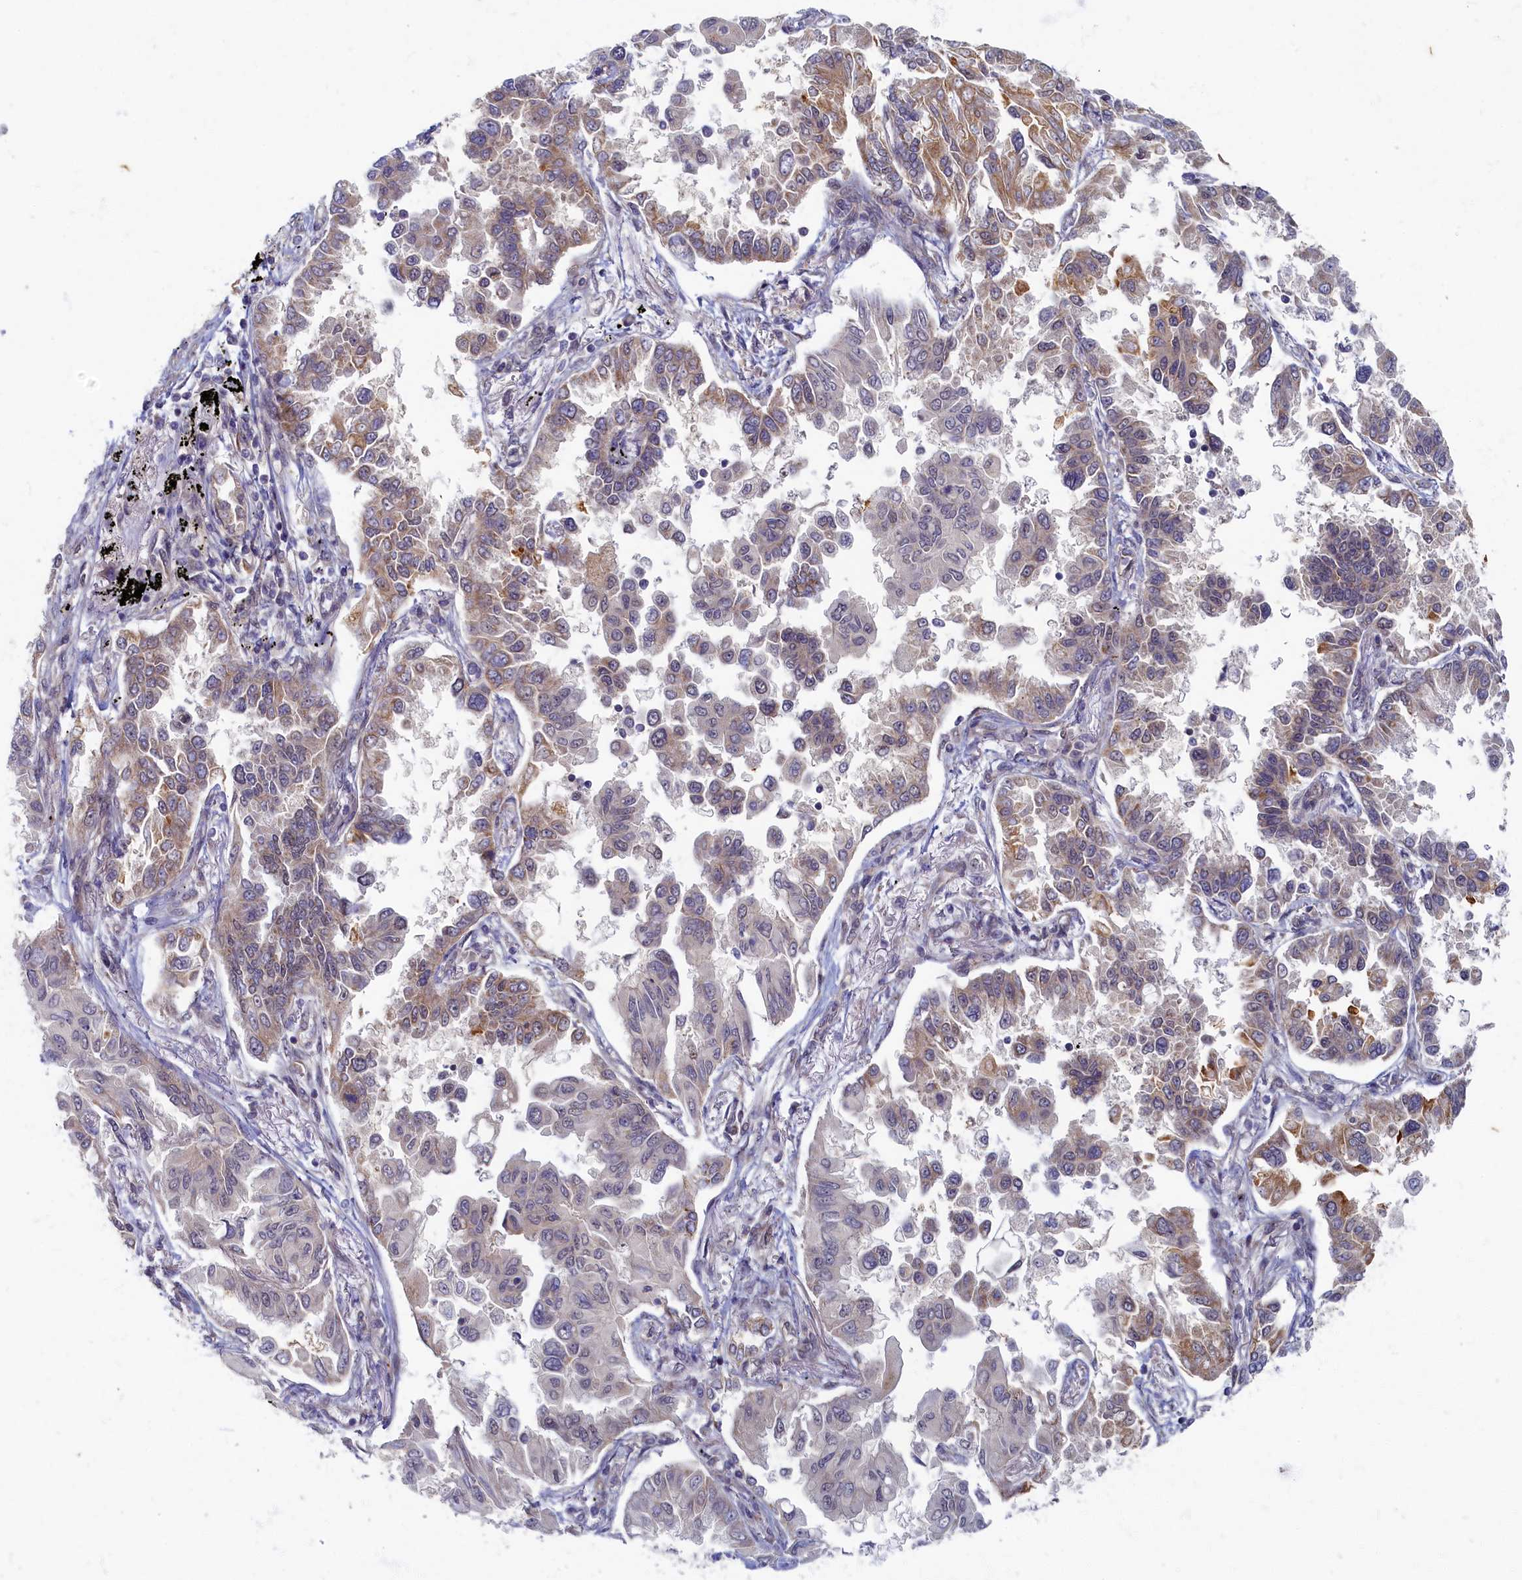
{"staining": {"intensity": "moderate", "quantity": "<25%", "location": "cytoplasmic/membranous"}, "tissue": "lung cancer", "cell_type": "Tumor cells", "image_type": "cancer", "snomed": [{"axis": "morphology", "description": "Adenocarcinoma, NOS"}, {"axis": "topography", "description": "Lung"}], "caption": "This is an image of immunohistochemistry (IHC) staining of adenocarcinoma (lung), which shows moderate expression in the cytoplasmic/membranous of tumor cells.", "gene": "WDR59", "patient": {"sex": "female", "age": 67}}